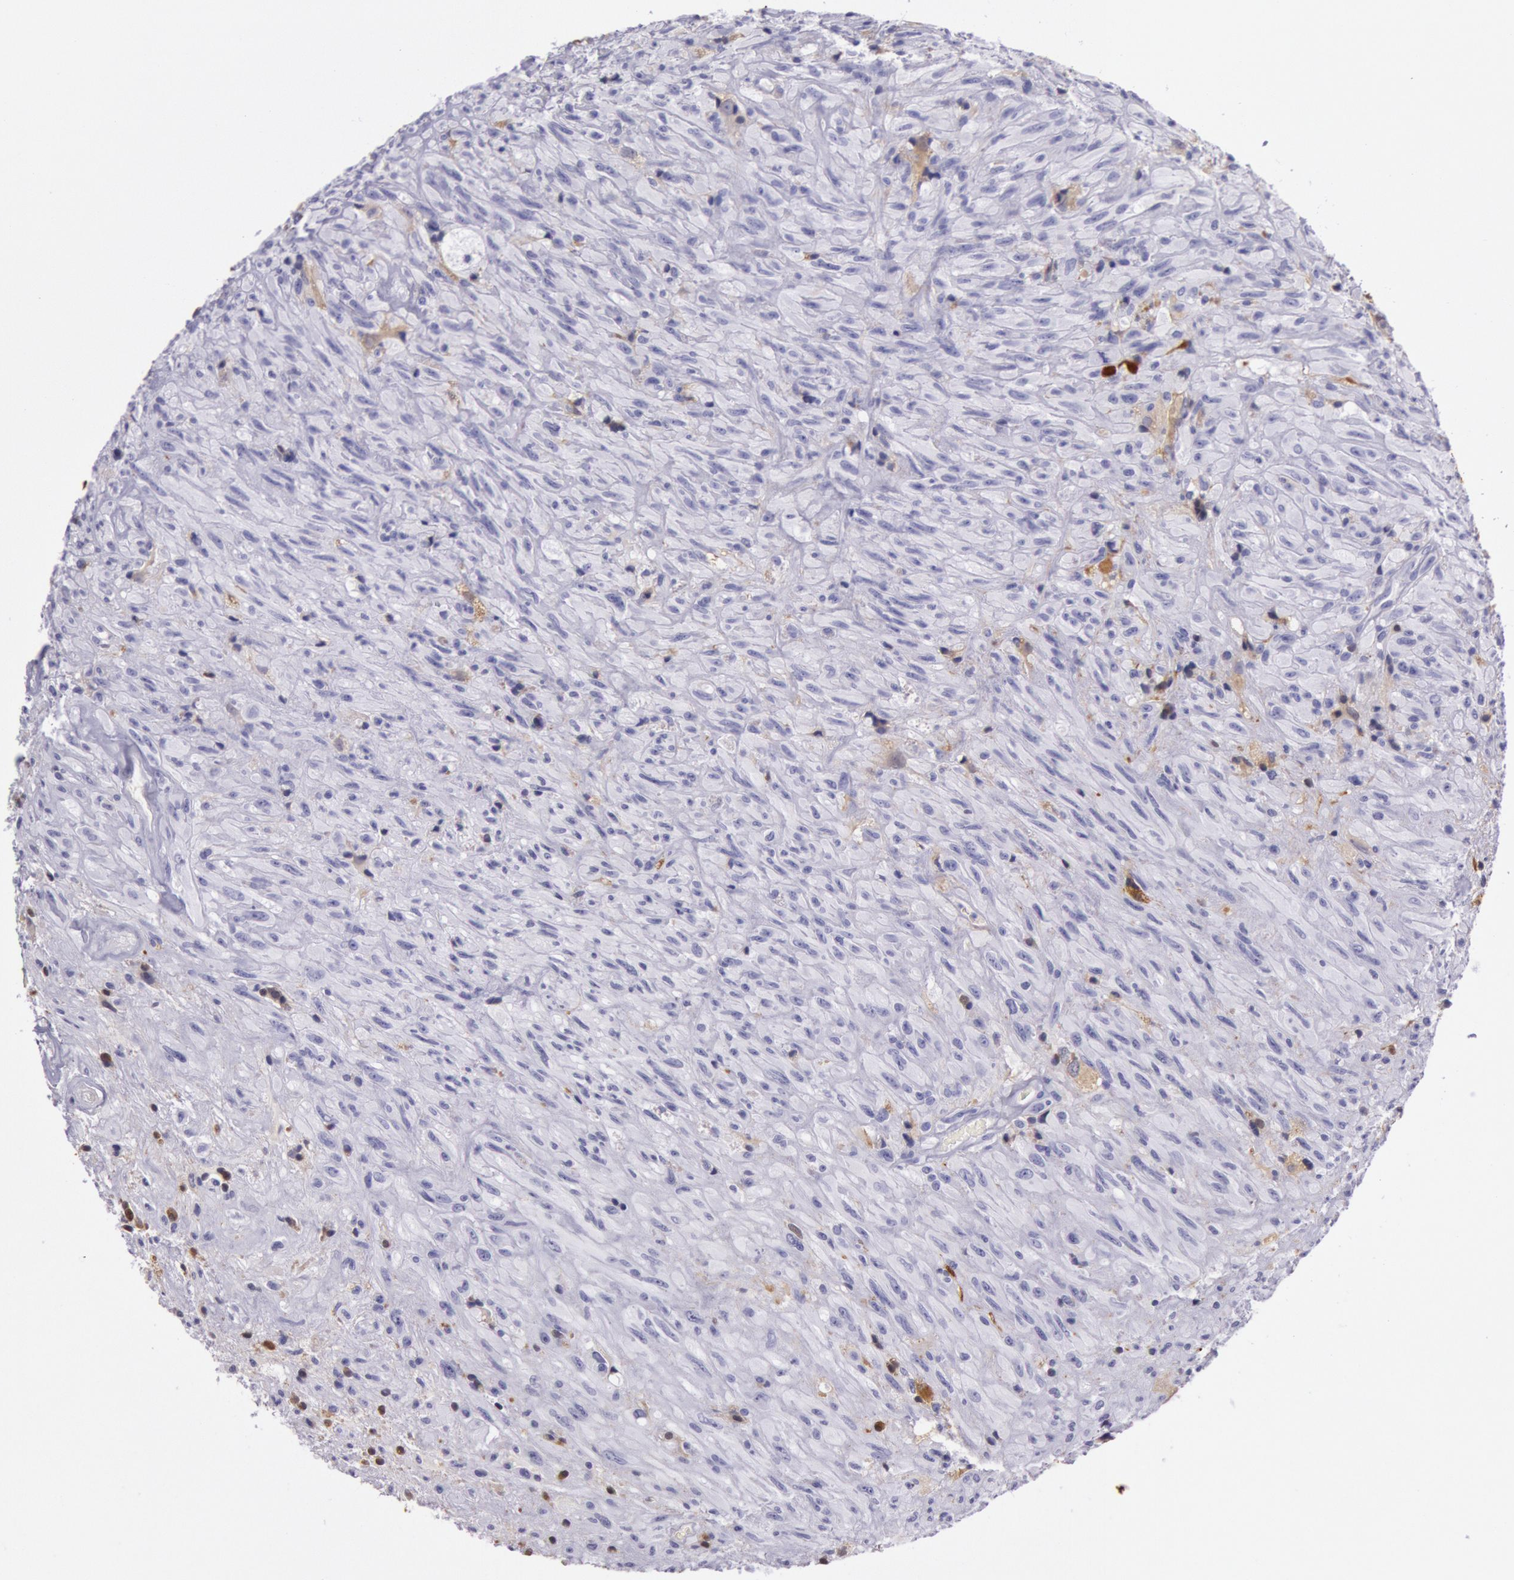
{"staining": {"intensity": "negative", "quantity": "none", "location": "none"}, "tissue": "glioma", "cell_type": "Tumor cells", "image_type": "cancer", "snomed": [{"axis": "morphology", "description": "Glioma, malignant, High grade"}, {"axis": "topography", "description": "Brain"}], "caption": "Immunohistochemistry histopathology image of human glioma stained for a protein (brown), which exhibits no expression in tumor cells.", "gene": "CKB", "patient": {"sex": "male", "age": 48}}